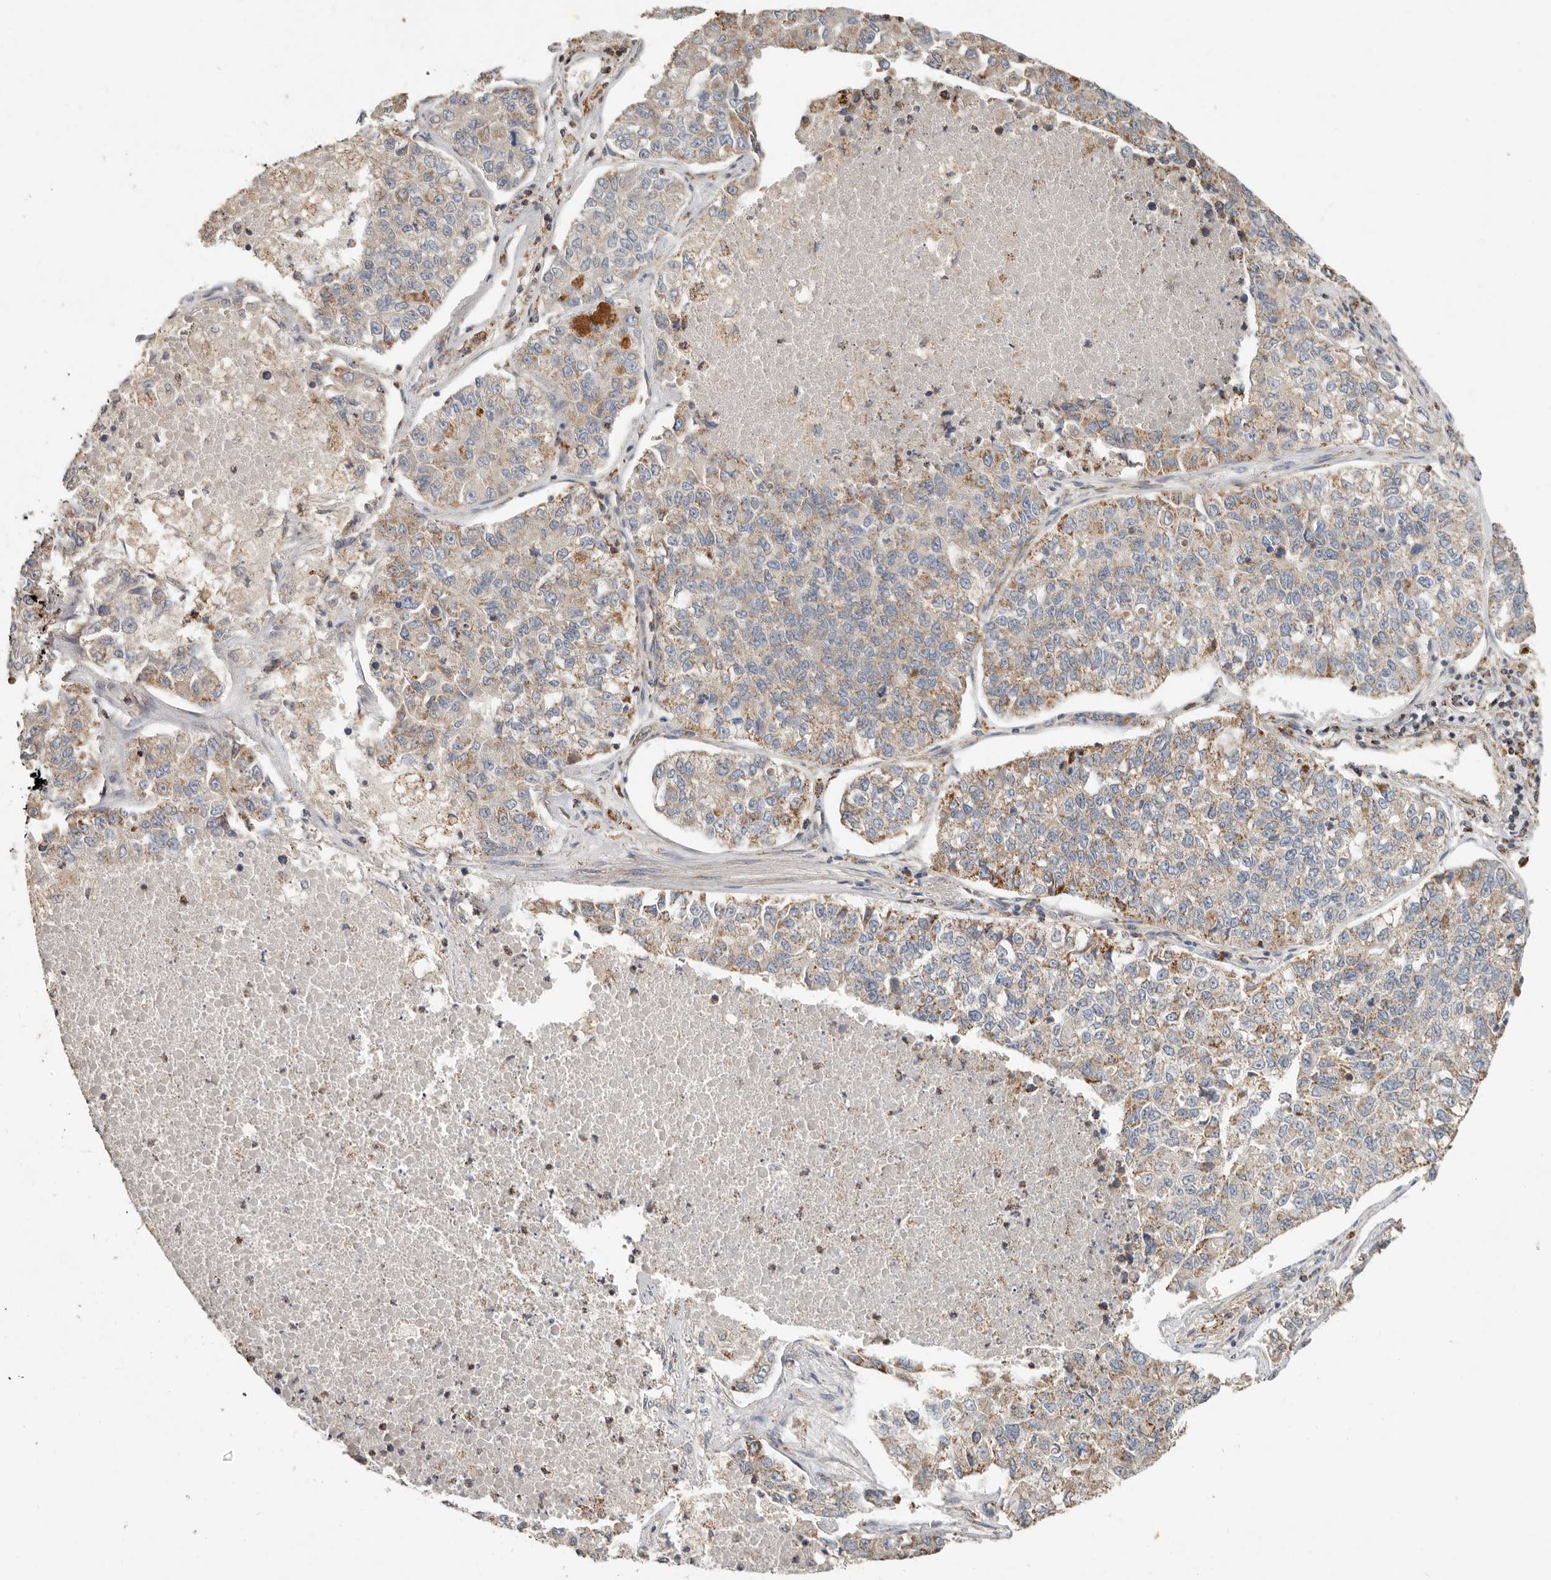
{"staining": {"intensity": "moderate", "quantity": "25%-75%", "location": "cytoplasmic/membranous"}, "tissue": "lung cancer", "cell_type": "Tumor cells", "image_type": "cancer", "snomed": [{"axis": "morphology", "description": "Adenocarcinoma, NOS"}, {"axis": "topography", "description": "Lung"}], "caption": "Human adenocarcinoma (lung) stained for a protein (brown) displays moderate cytoplasmic/membranous positive expression in approximately 25%-75% of tumor cells.", "gene": "ARHGEF10L", "patient": {"sex": "male", "age": 49}}